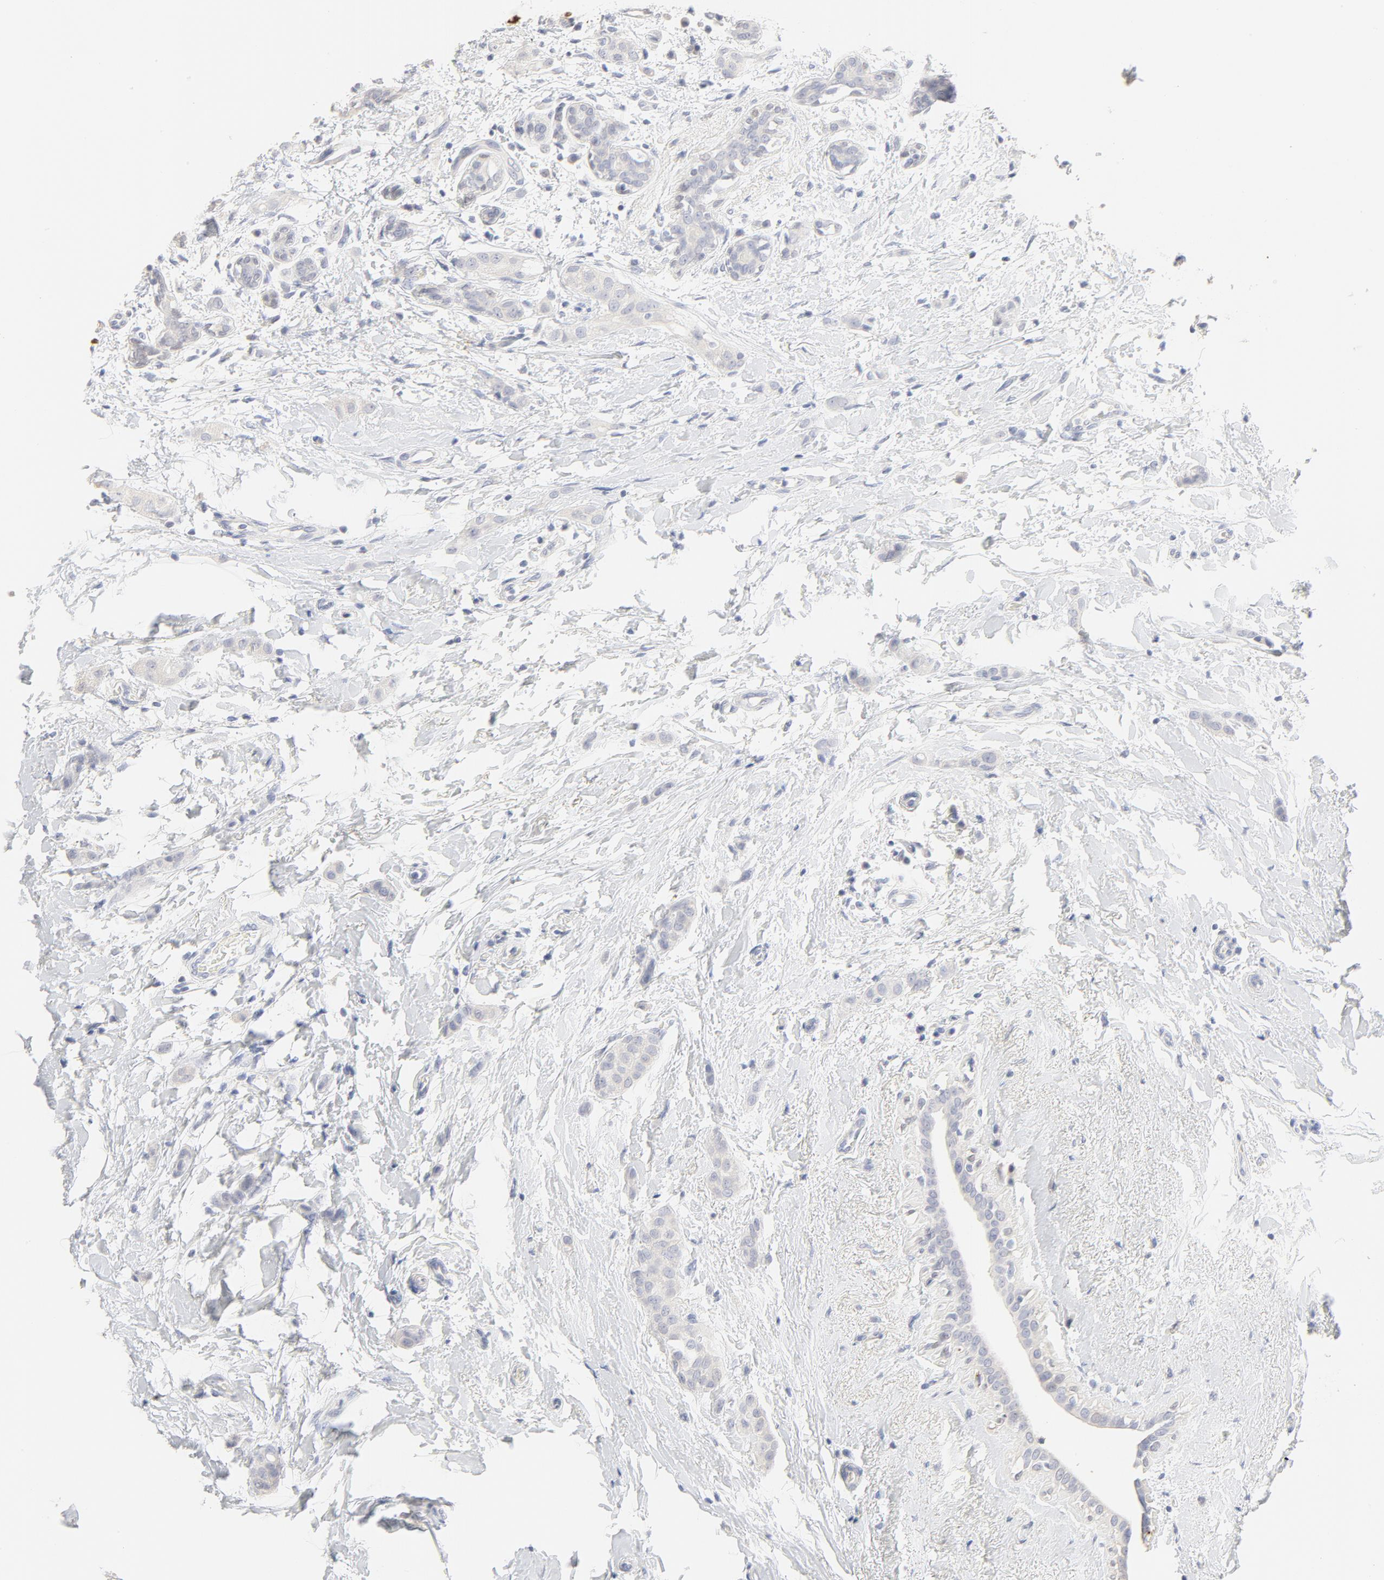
{"staining": {"intensity": "negative", "quantity": "none", "location": "none"}, "tissue": "breast cancer", "cell_type": "Tumor cells", "image_type": "cancer", "snomed": [{"axis": "morphology", "description": "Lobular carcinoma"}, {"axis": "topography", "description": "Breast"}], "caption": "Immunohistochemical staining of lobular carcinoma (breast) shows no significant expression in tumor cells. Brightfield microscopy of immunohistochemistry stained with DAB (brown) and hematoxylin (blue), captured at high magnification.", "gene": "FCGBP", "patient": {"sex": "female", "age": 55}}